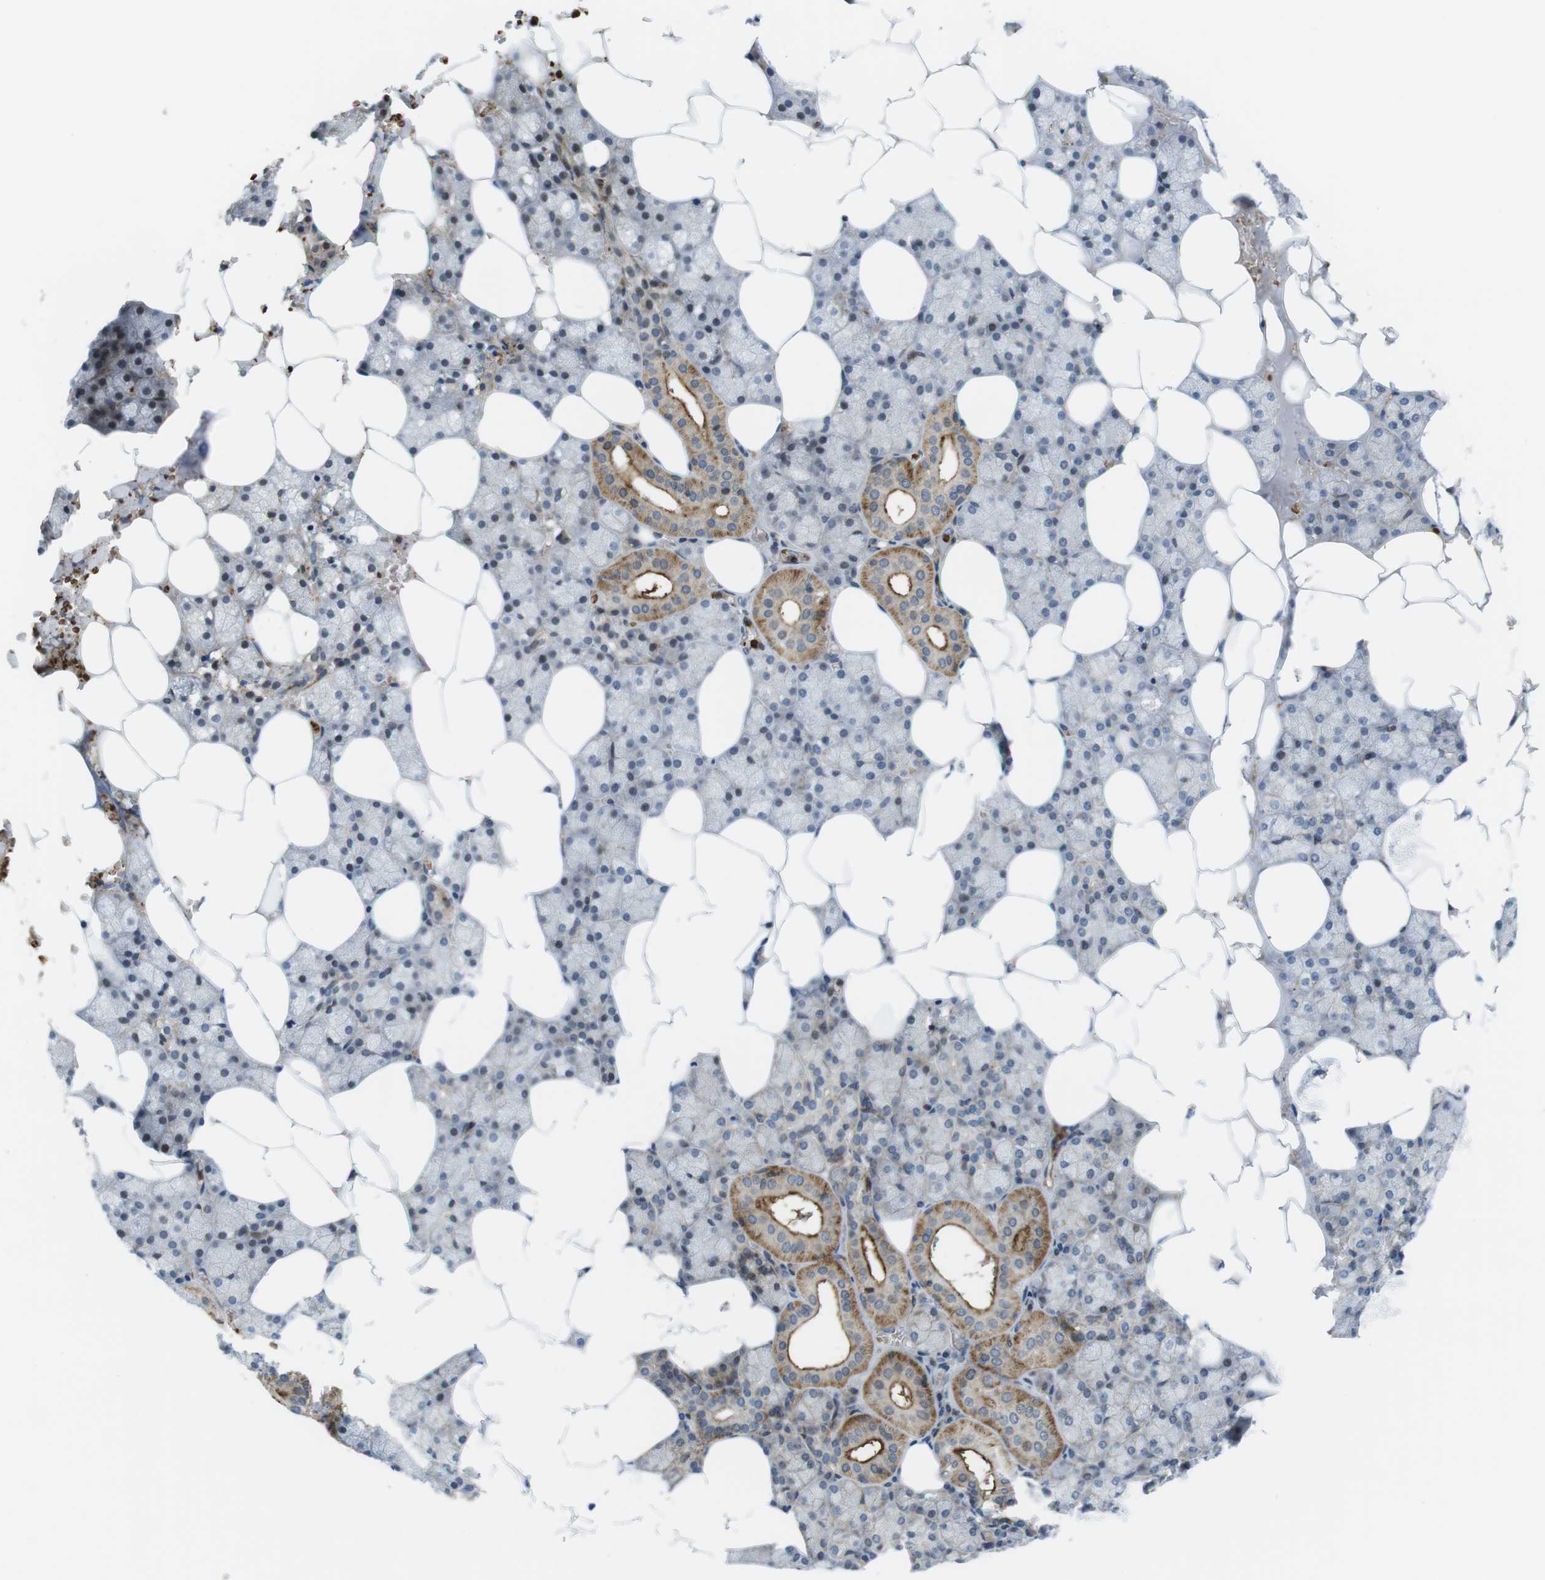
{"staining": {"intensity": "moderate", "quantity": "25%-75%", "location": "cytoplasmic/membranous"}, "tissue": "salivary gland", "cell_type": "Glandular cells", "image_type": "normal", "snomed": [{"axis": "morphology", "description": "Normal tissue, NOS"}, {"axis": "topography", "description": "Salivary gland"}], "caption": "DAB (3,3'-diaminobenzidine) immunohistochemical staining of unremarkable human salivary gland displays moderate cytoplasmic/membranous protein positivity in about 25%-75% of glandular cells. (IHC, brightfield microscopy, high magnification).", "gene": "CUL7", "patient": {"sex": "male", "age": 62}}